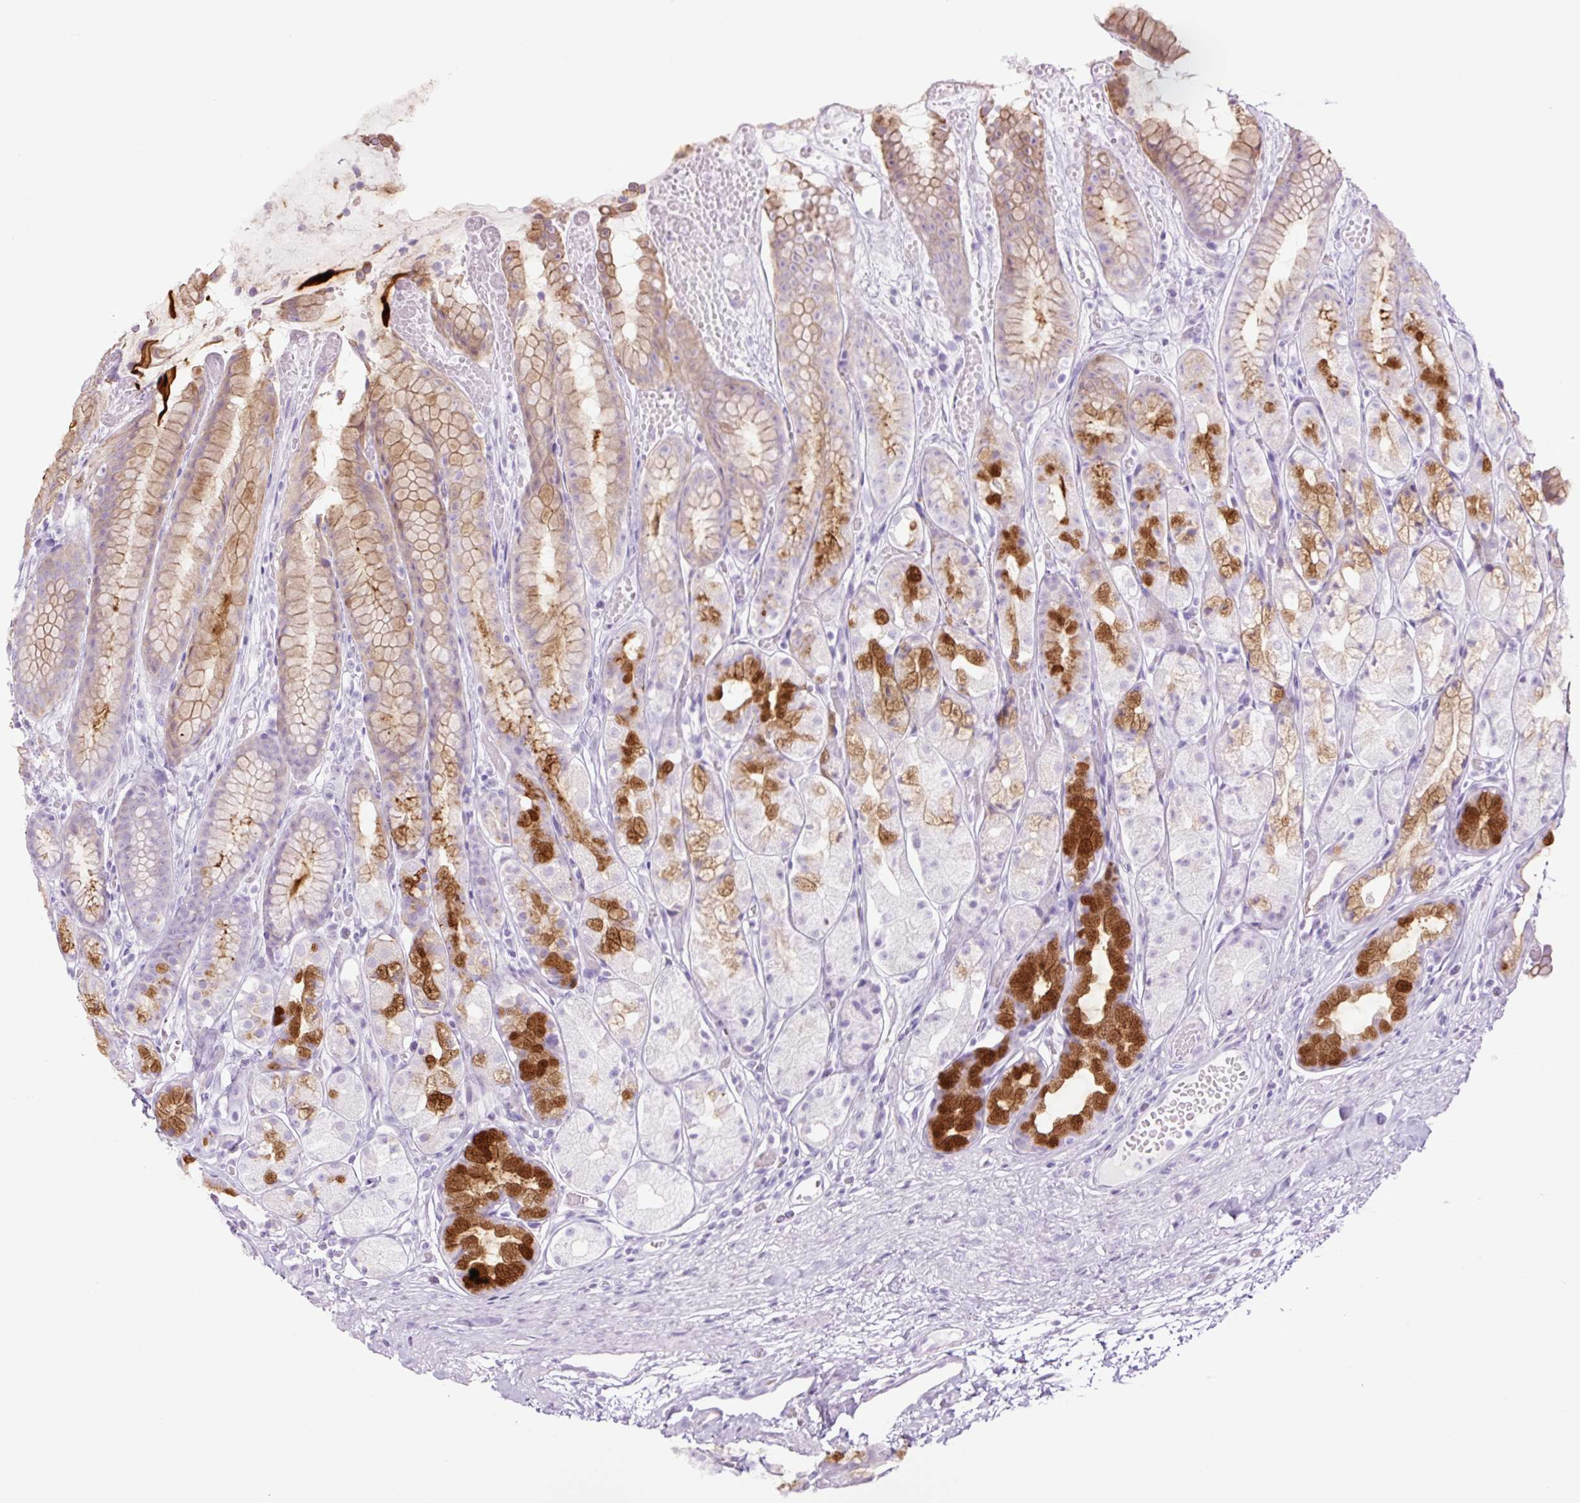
{"staining": {"intensity": "strong", "quantity": "25%-75%", "location": "cytoplasmic/membranous"}, "tissue": "stomach", "cell_type": "Glandular cells", "image_type": "normal", "snomed": [{"axis": "morphology", "description": "Normal tissue, NOS"}, {"axis": "topography", "description": "Smooth muscle"}, {"axis": "topography", "description": "Stomach"}], "caption": "The photomicrograph exhibits staining of normal stomach, revealing strong cytoplasmic/membranous protein expression (brown color) within glandular cells. (DAB IHC with brightfield microscopy, high magnification).", "gene": "TFF2", "patient": {"sex": "male", "age": 70}}